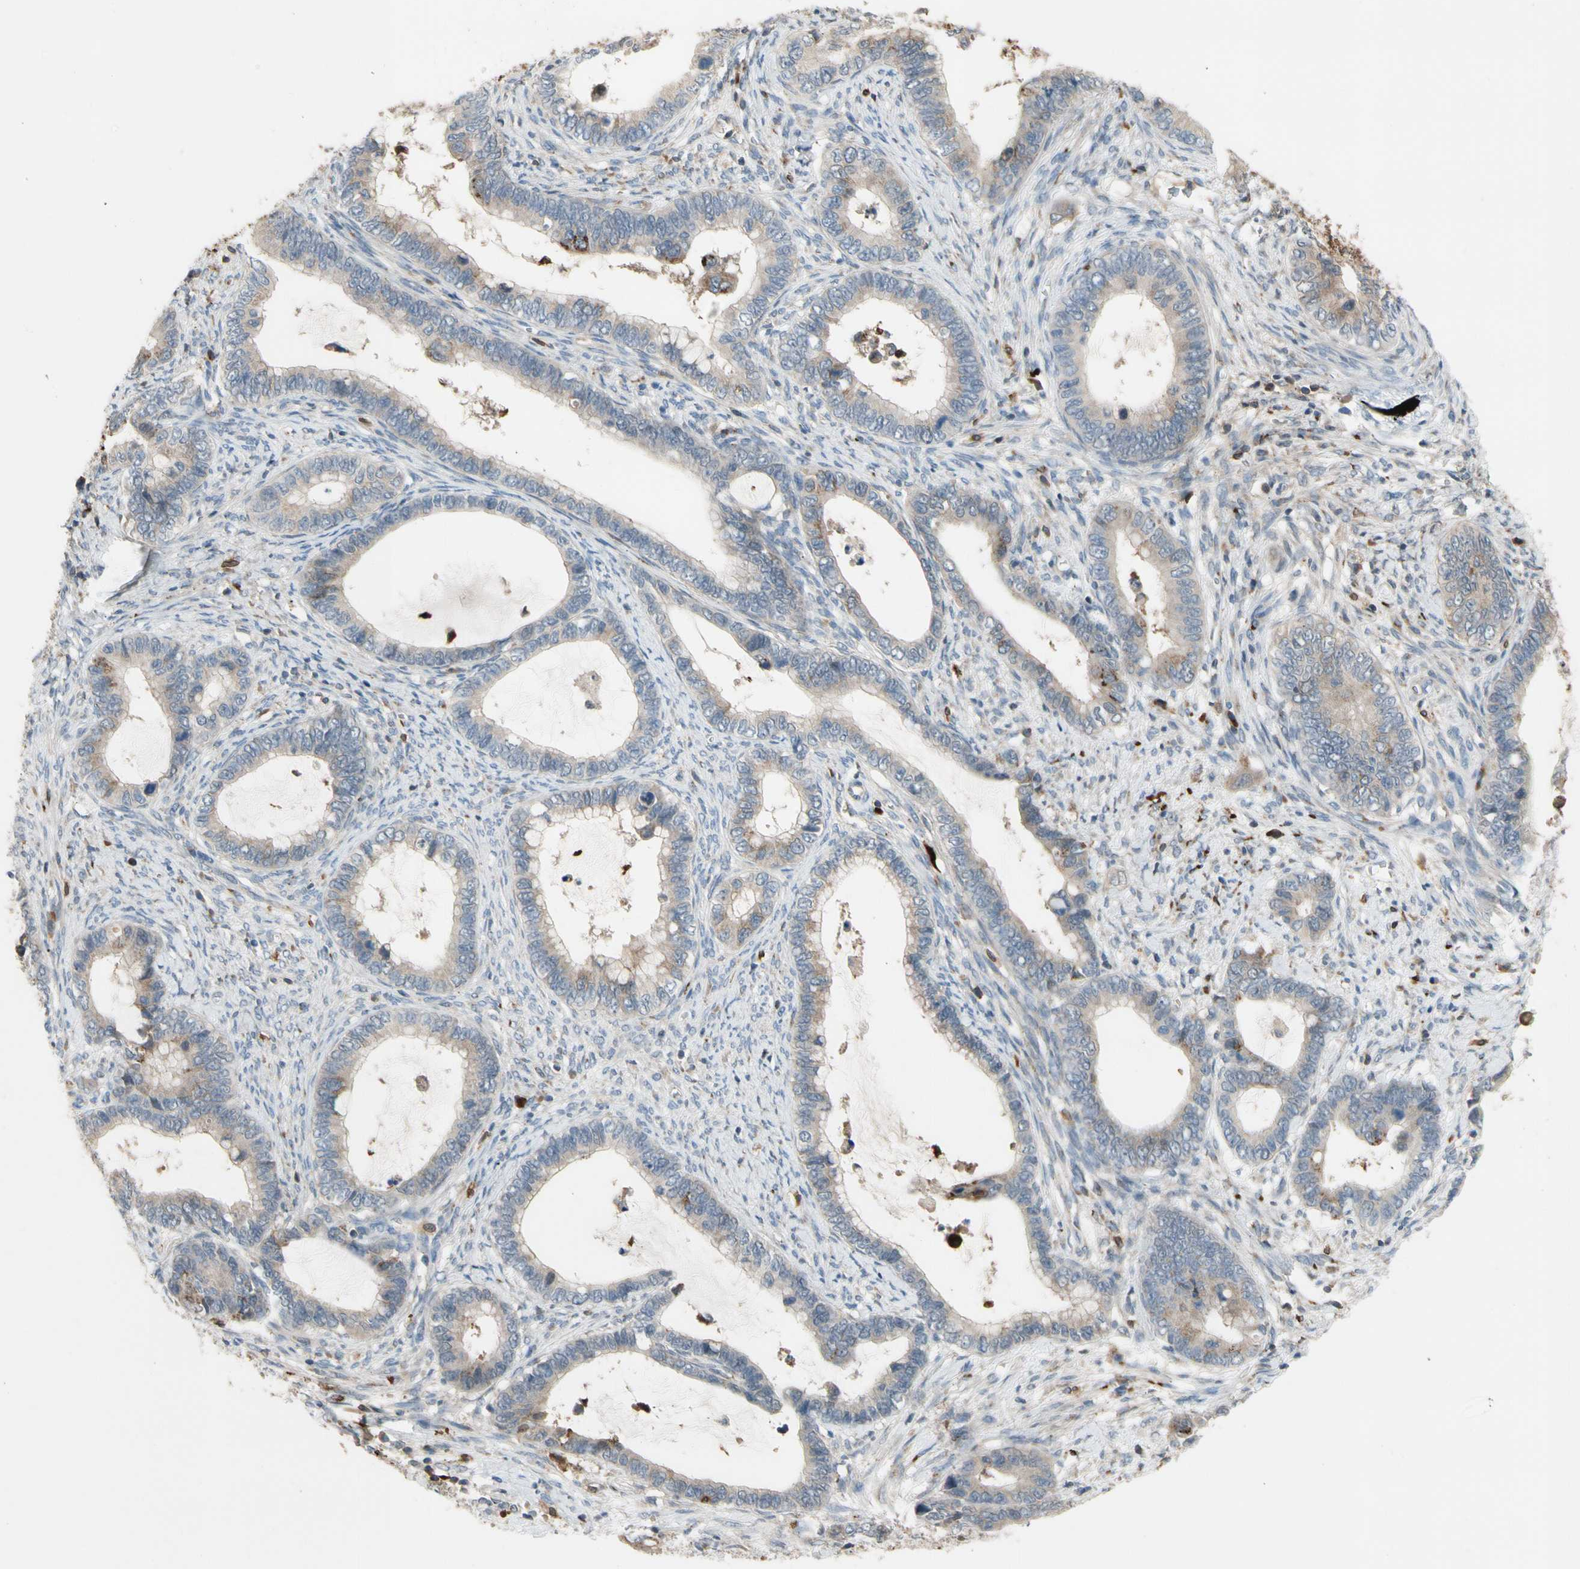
{"staining": {"intensity": "weak", "quantity": "25%-75%", "location": "cytoplasmic/membranous"}, "tissue": "cervical cancer", "cell_type": "Tumor cells", "image_type": "cancer", "snomed": [{"axis": "morphology", "description": "Adenocarcinoma, NOS"}, {"axis": "topography", "description": "Cervix"}], "caption": "IHC of cervical adenocarcinoma demonstrates low levels of weak cytoplasmic/membranous expression in about 25%-75% of tumor cells.", "gene": "GALNT5", "patient": {"sex": "female", "age": 44}}